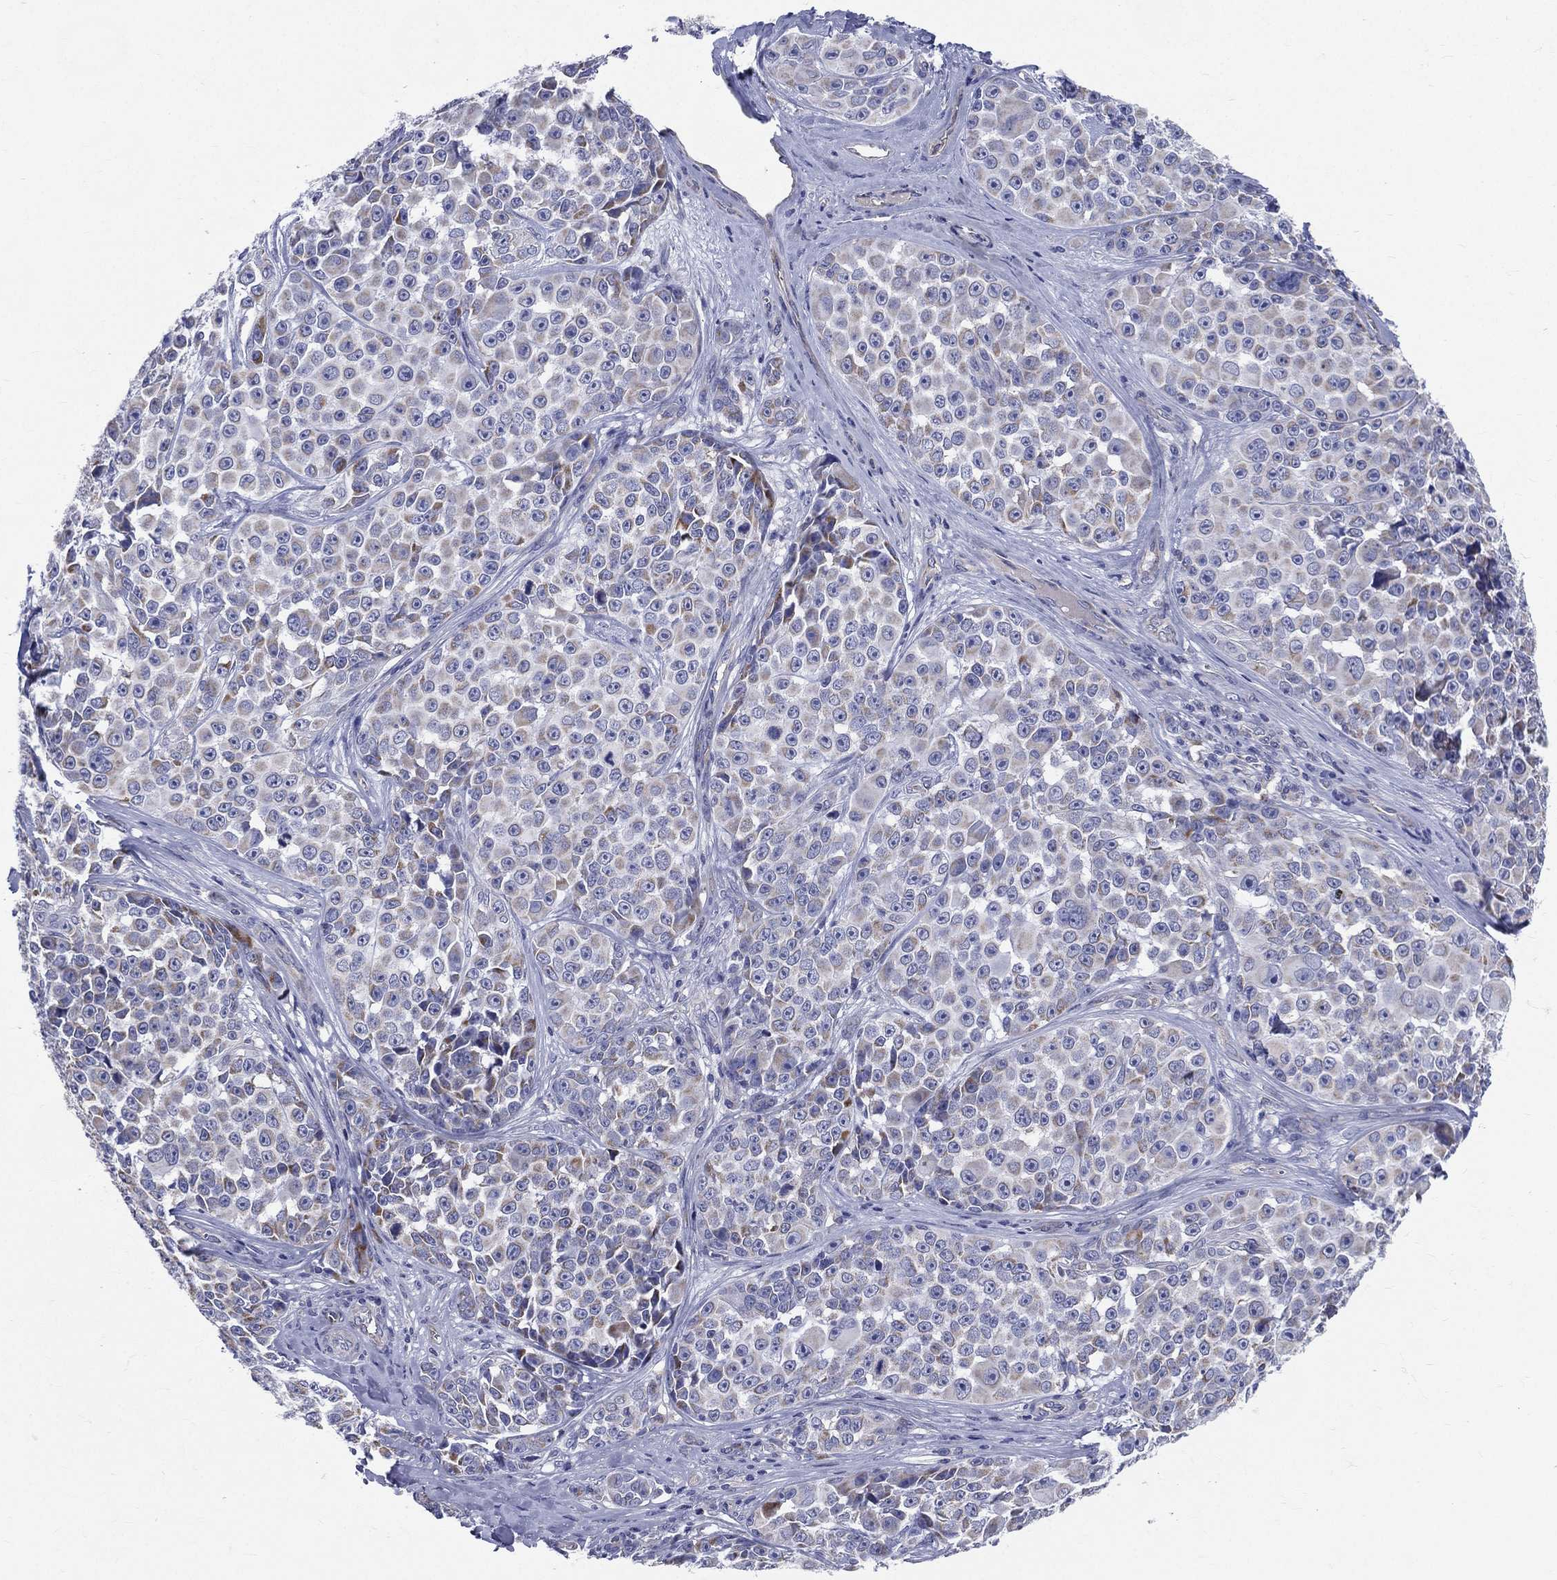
{"staining": {"intensity": "moderate", "quantity": "25%-75%", "location": "cytoplasmic/membranous"}, "tissue": "melanoma", "cell_type": "Tumor cells", "image_type": "cancer", "snomed": [{"axis": "morphology", "description": "Malignant melanoma, NOS"}, {"axis": "topography", "description": "Skin"}], "caption": "An image of human malignant melanoma stained for a protein displays moderate cytoplasmic/membranous brown staining in tumor cells. (Brightfield microscopy of DAB IHC at high magnification).", "gene": "PWWP3A", "patient": {"sex": "female", "age": 88}}